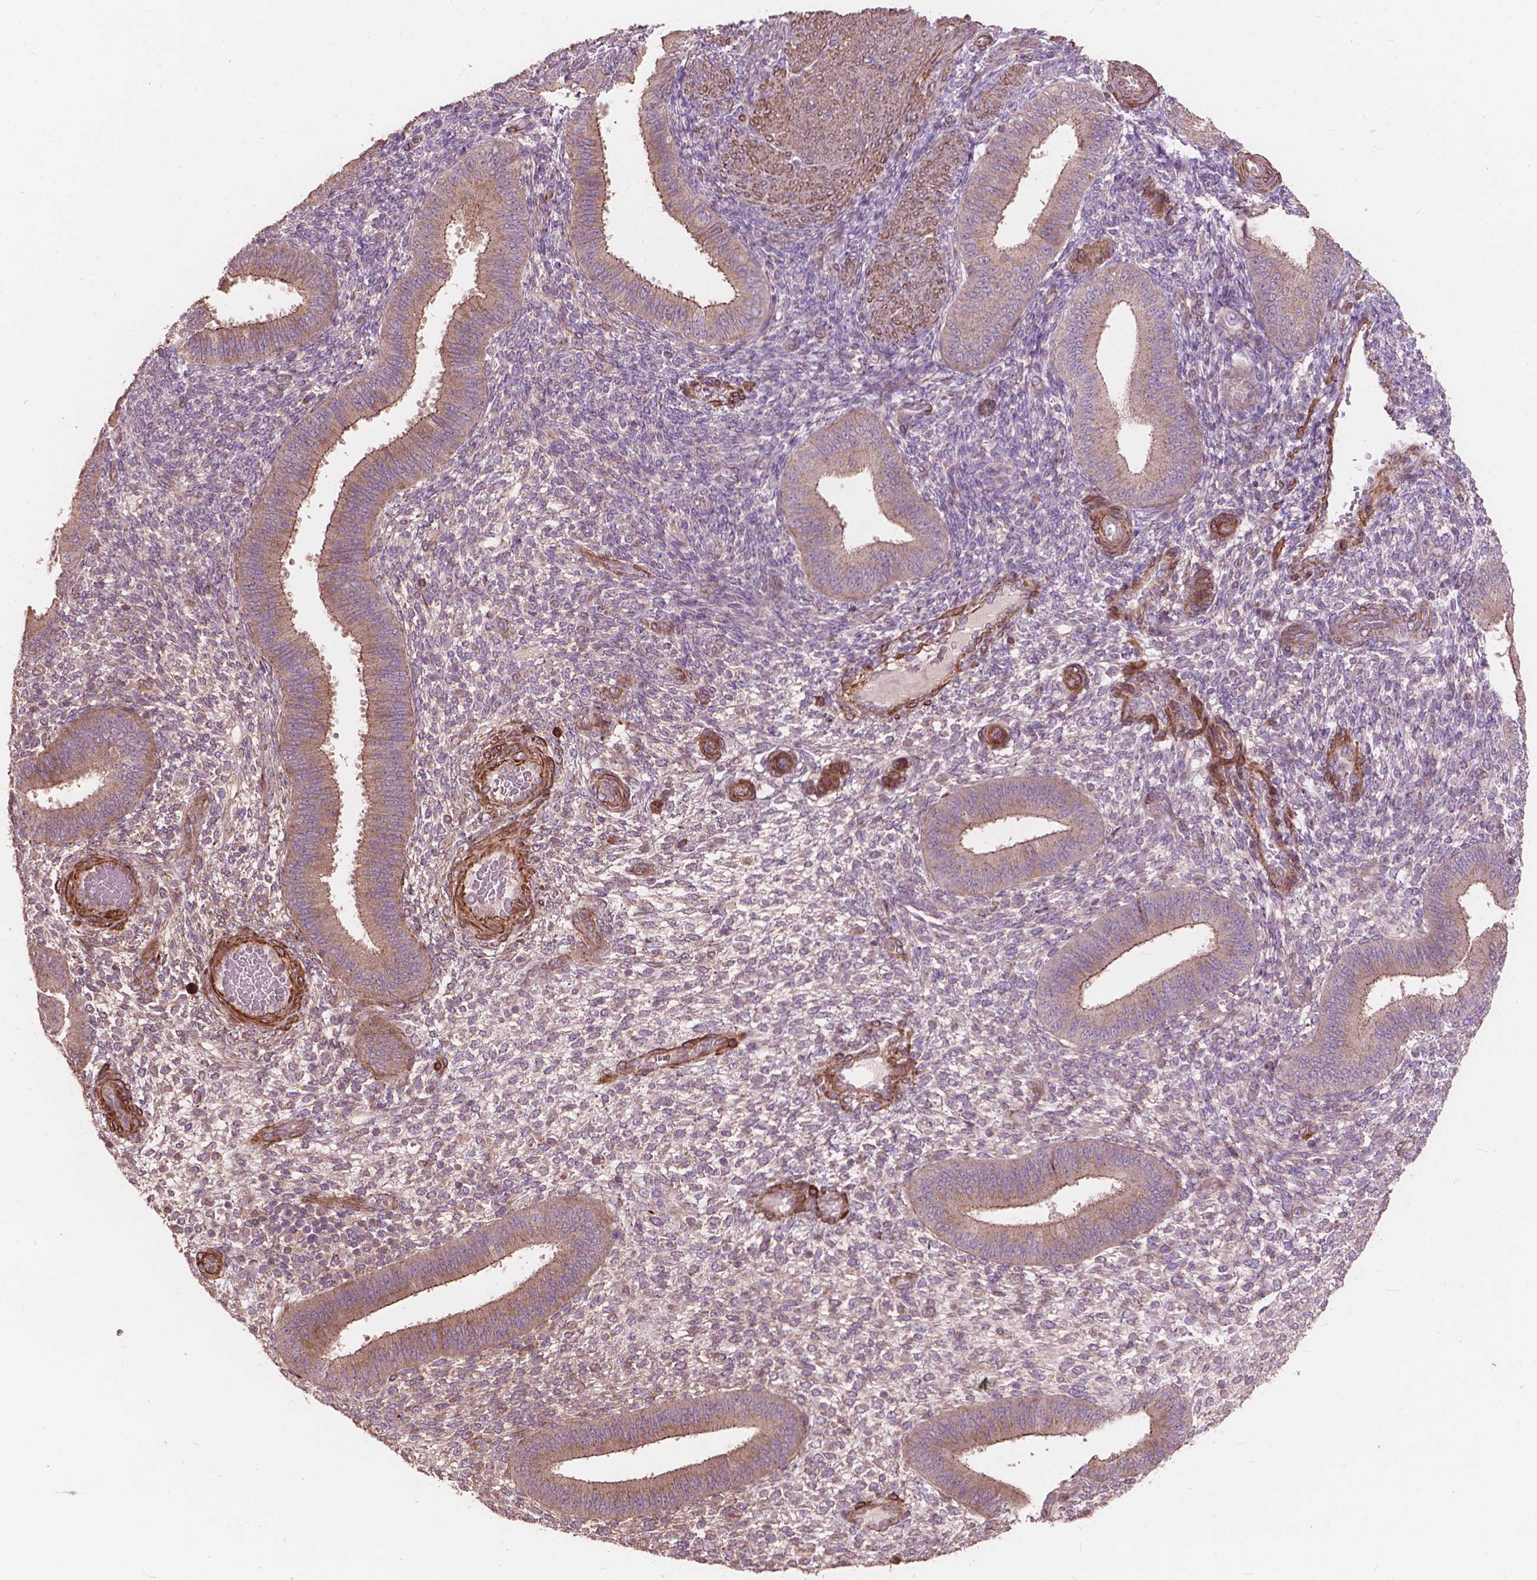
{"staining": {"intensity": "negative", "quantity": "none", "location": "none"}, "tissue": "endometrium", "cell_type": "Cells in endometrial stroma", "image_type": "normal", "snomed": [{"axis": "morphology", "description": "Normal tissue, NOS"}, {"axis": "topography", "description": "Endometrium"}], "caption": "Immunohistochemistry photomicrograph of benign endometrium: human endometrium stained with DAB (3,3'-diaminobenzidine) shows no significant protein staining in cells in endometrial stroma.", "gene": "FNIP1", "patient": {"sex": "female", "age": 39}}